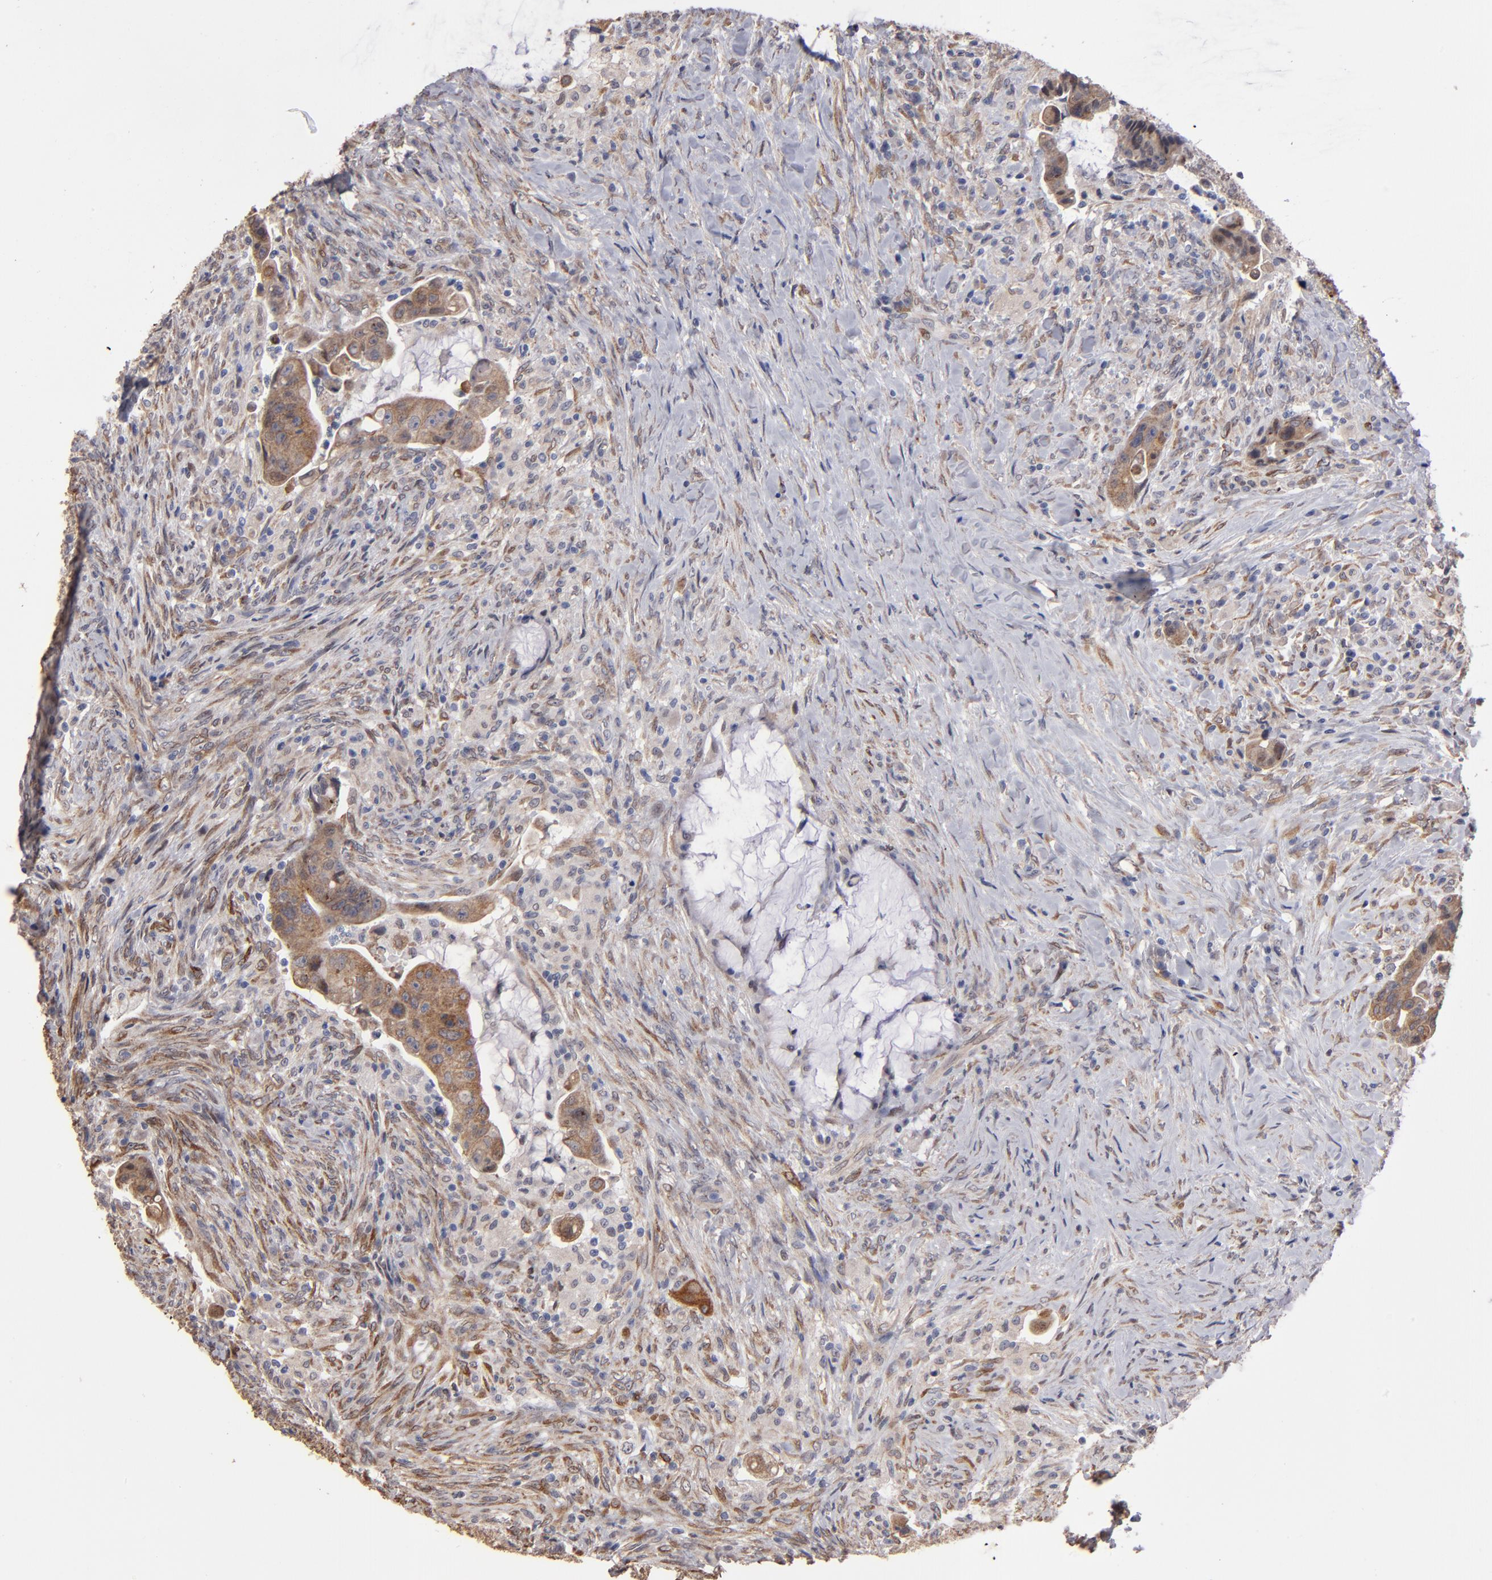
{"staining": {"intensity": "moderate", "quantity": "25%-75%", "location": "cytoplasmic/membranous"}, "tissue": "colorectal cancer", "cell_type": "Tumor cells", "image_type": "cancer", "snomed": [{"axis": "morphology", "description": "Adenocarcinoma, NOS"}, {"axis": "topography", "description": "Rectum"}], "caption": "Immunohistochemistry (IHC) of human colorectal cancer shows medium levels of moderate cytoplasmic/membranous staining in approximately 25%-75% of tumor cells. (Stains: DAB (3,3'-diaminobenzidine) in brown, nuclei in blue, Microscopy: brightfield microscopy at high magnification).", "gene": "PGRMC1", "patient": {"sex": "female", "age": 71}}